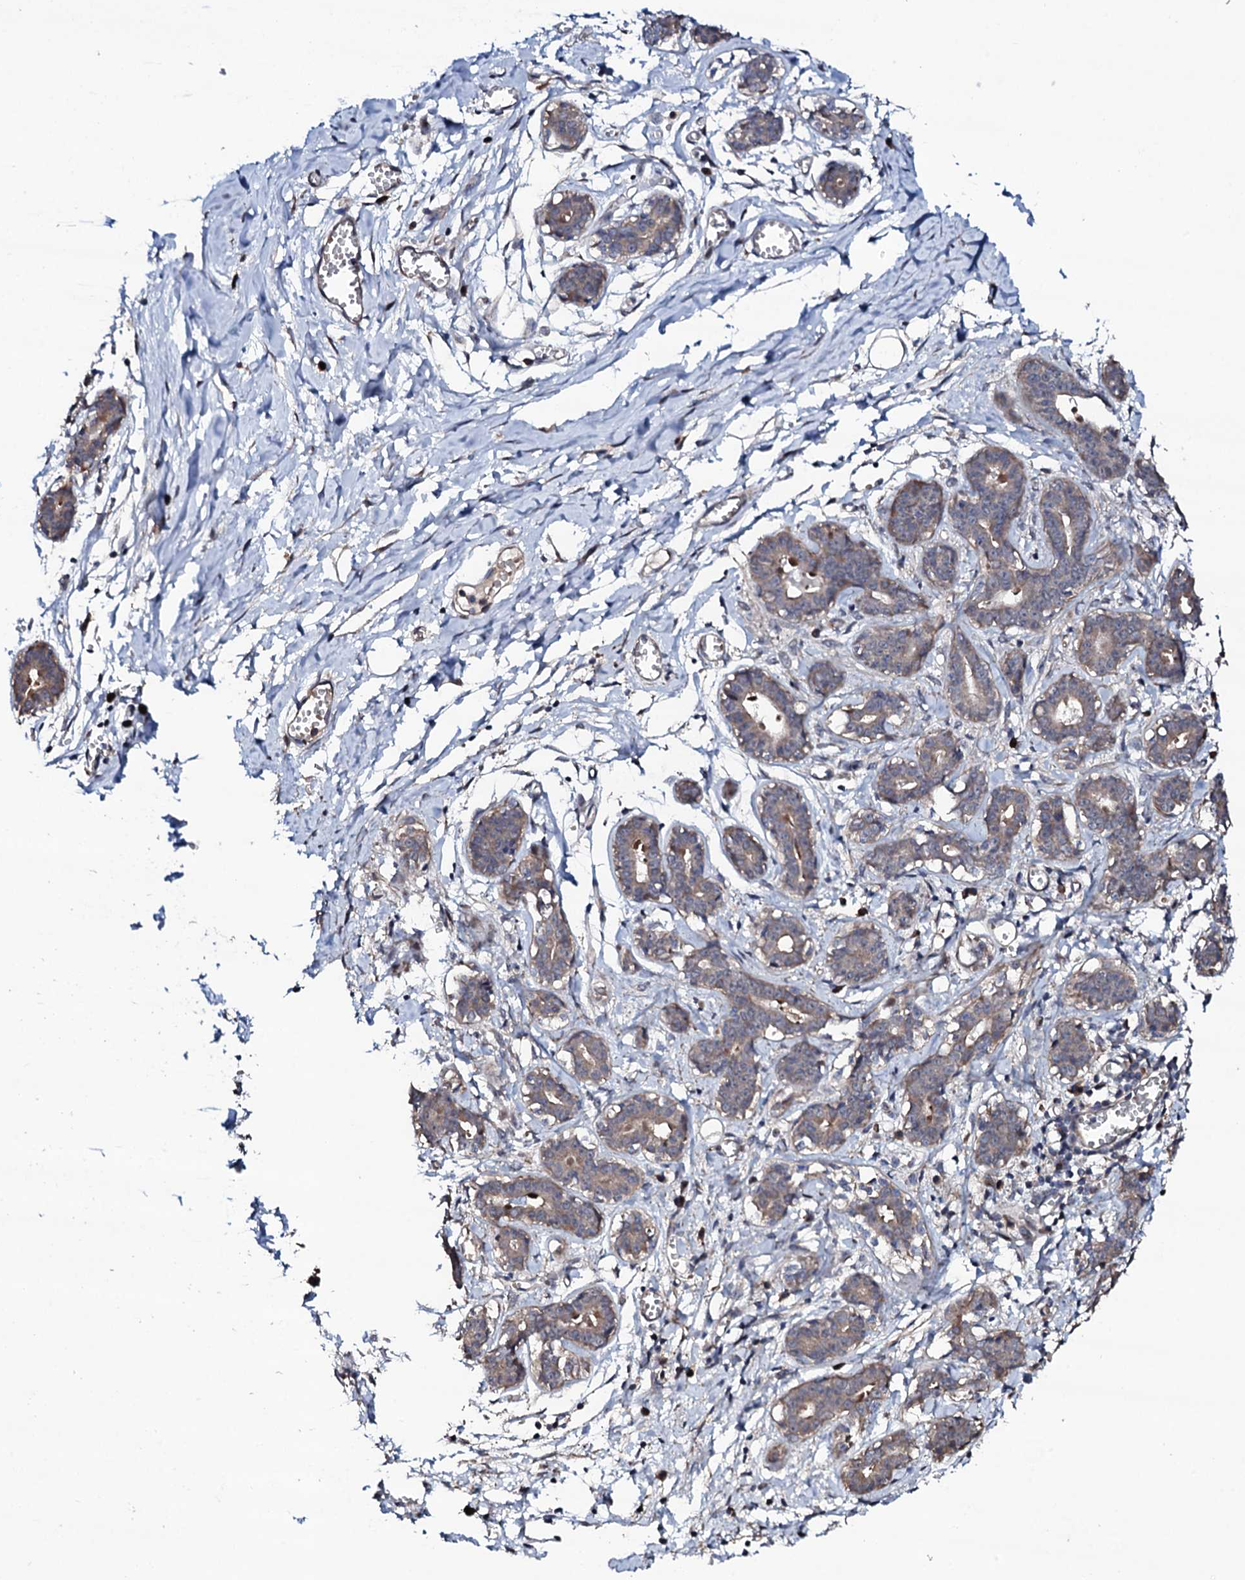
{"staining": {"intensity": "negative", "quantity": "none", "location": "none"}, "tissue": "breast", "cell_type": "Adipocytes", "image_type": "normal", "snomed": [{"axis": "morphology", "description": "Normal tissue, NOS"}, {"axis": "topography", "description": "Breast"}], "caption": "This is a histopathology image of immunohistochemistry (IHC) staining of unremarkable breast, which shows no staining in adipocytes. Brightfield microscopy of immunohistochemistry (IHC) stained with DAB (brown) and hematoxylin (blue), captured at high magnification.", "gene": "CIAO2A", "patient": {"sex": "female", "age": 27}}